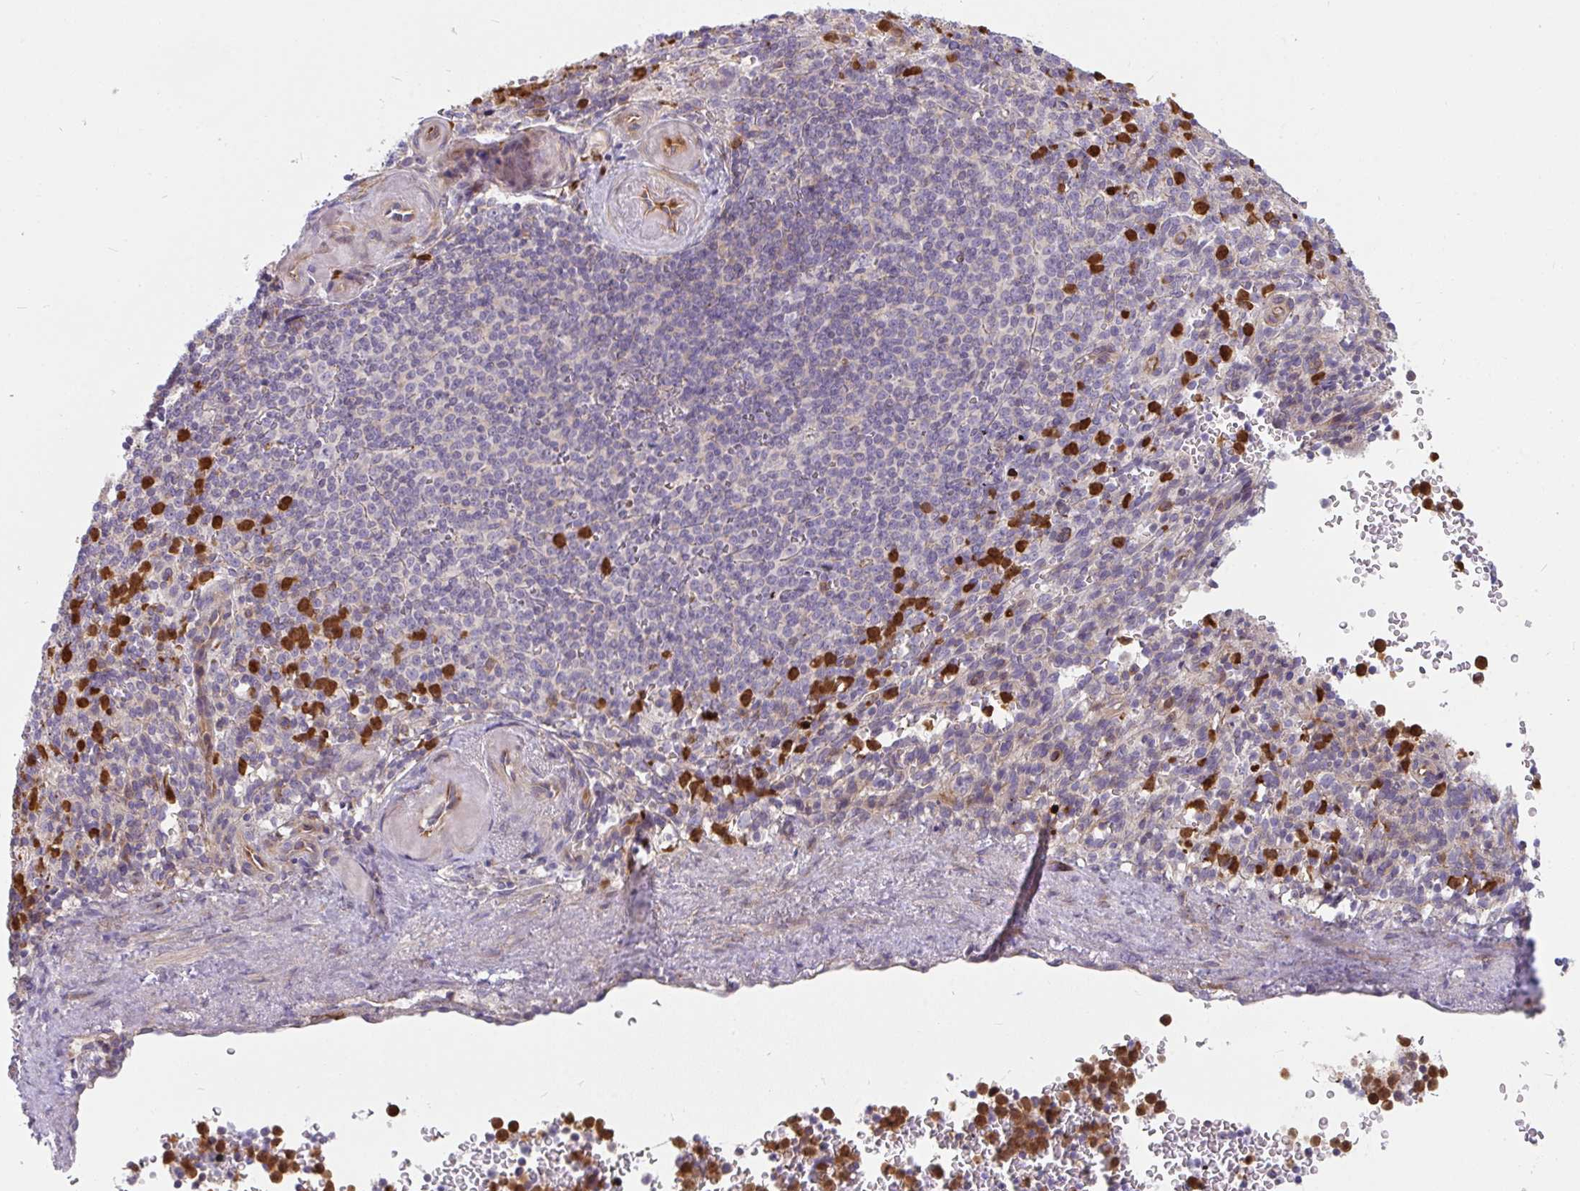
{"staining": {"intensity": "weak", "quantity": "<25%", "location": "cytoplasmic/membranous"}, "tissue": "spleen", "cell_type": "Cells in red pulp", "image_type": "normal", "snomed": [{"axis": "morphology", "description": "Normal tissue, NOS"}, {"axis": "topography", "description": "Spleen"}], "caption": "An immunohistochemistry image of normal spleen is shown. There is no staining in cells in red pulp of spleen.", "gene": "CSF3R", "patient": {"sex": "female", "age": 74}}